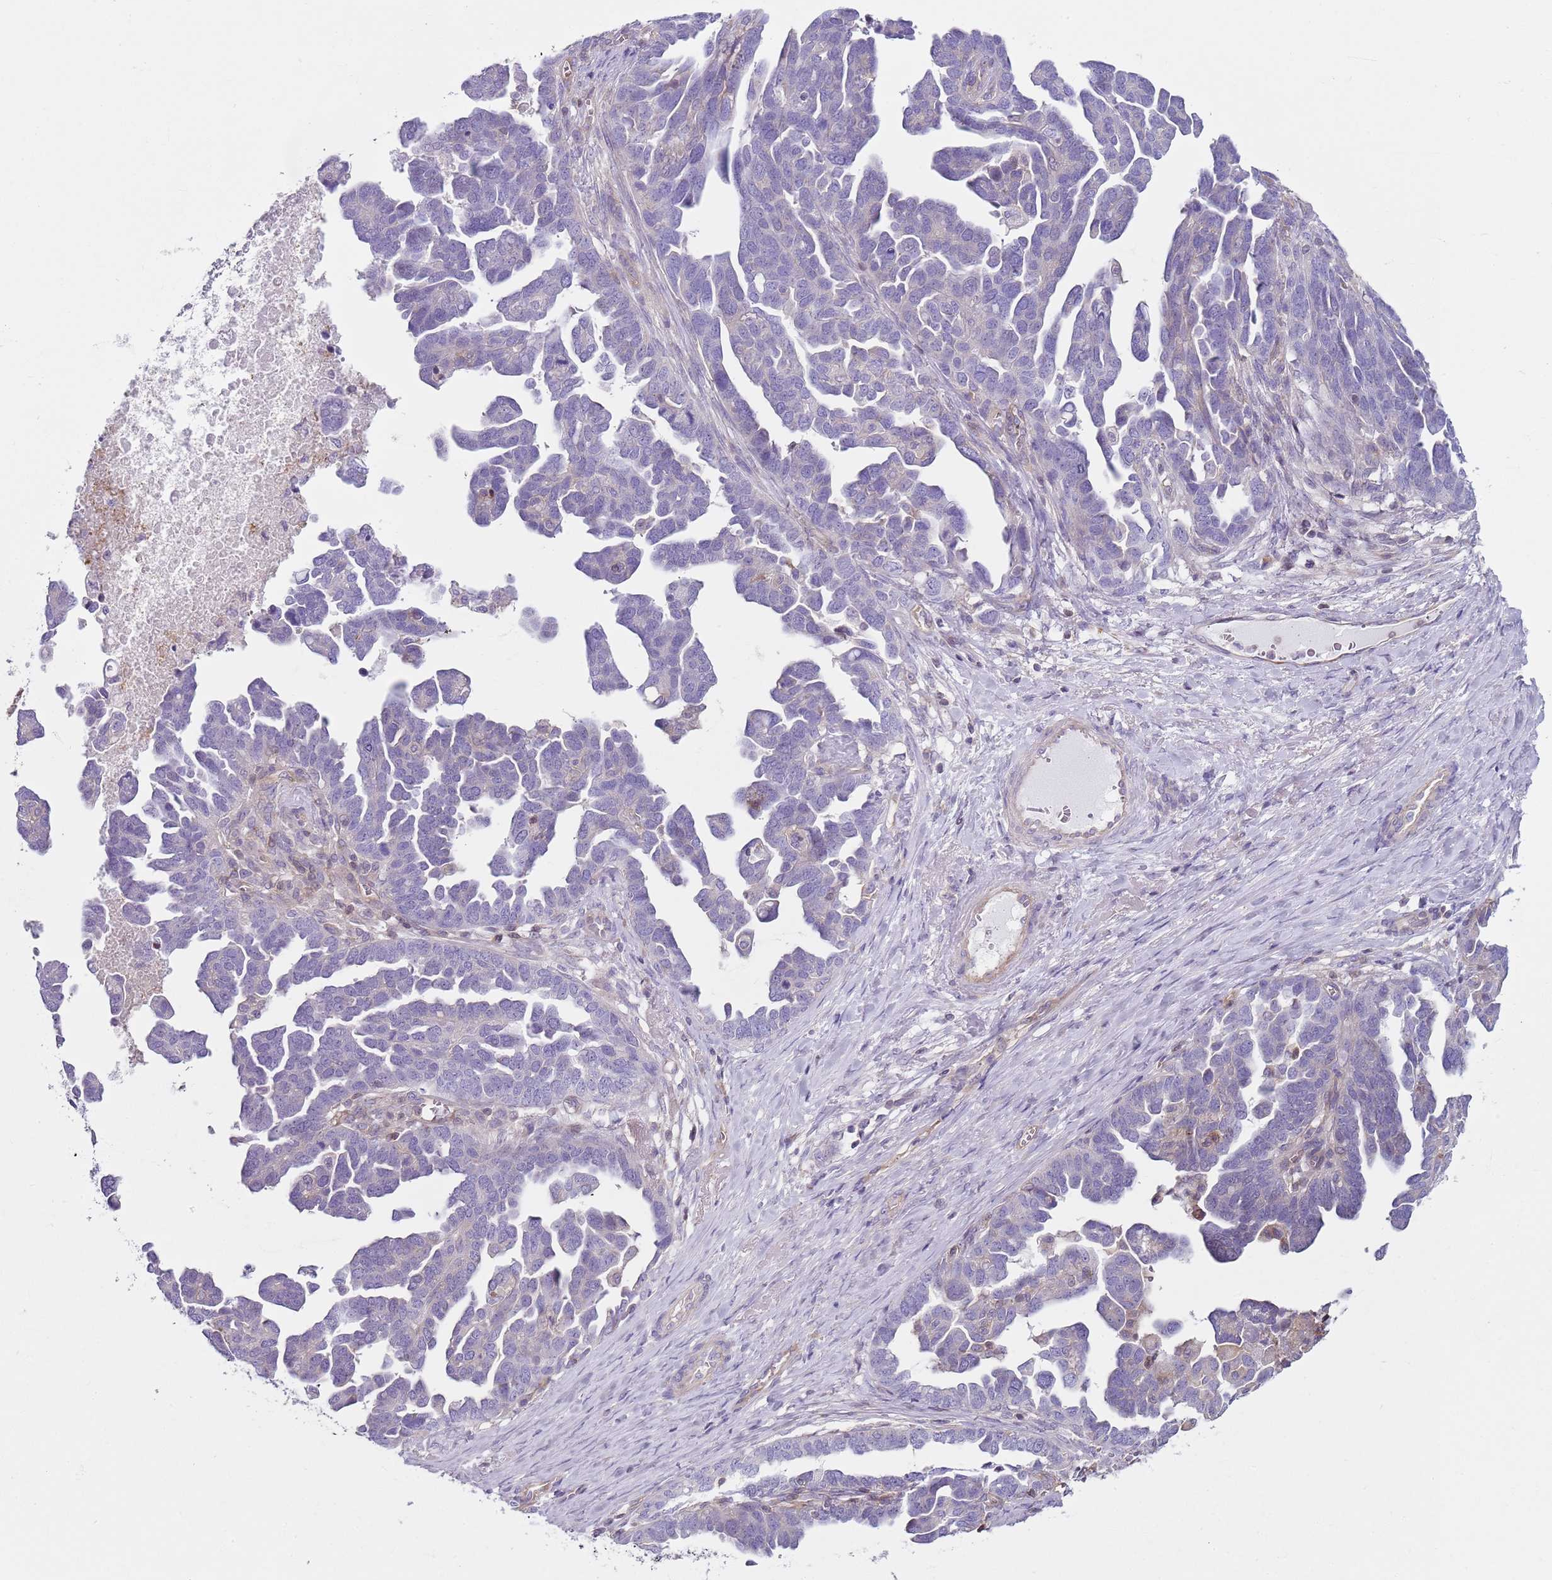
{"staining": {"intensity": "negative", "quantity": "none", "location": "none"}, "tissue": "ovarian cancer", "cell_type": "Tumor cells", "image_type": "cancer", "snomed": [{"axis": "morphology", "description": "Cystadenocarcinoma, serous, NOS"}, {"axis": "topography", "description": "Ovary"}], "caption": "Histopathology image shows no protein expression in tumor cells of ovarian serous cystadenocarcinoma tissue.", "gene": "GNAI3", "patient": {"sex": "female", "age": 54}}